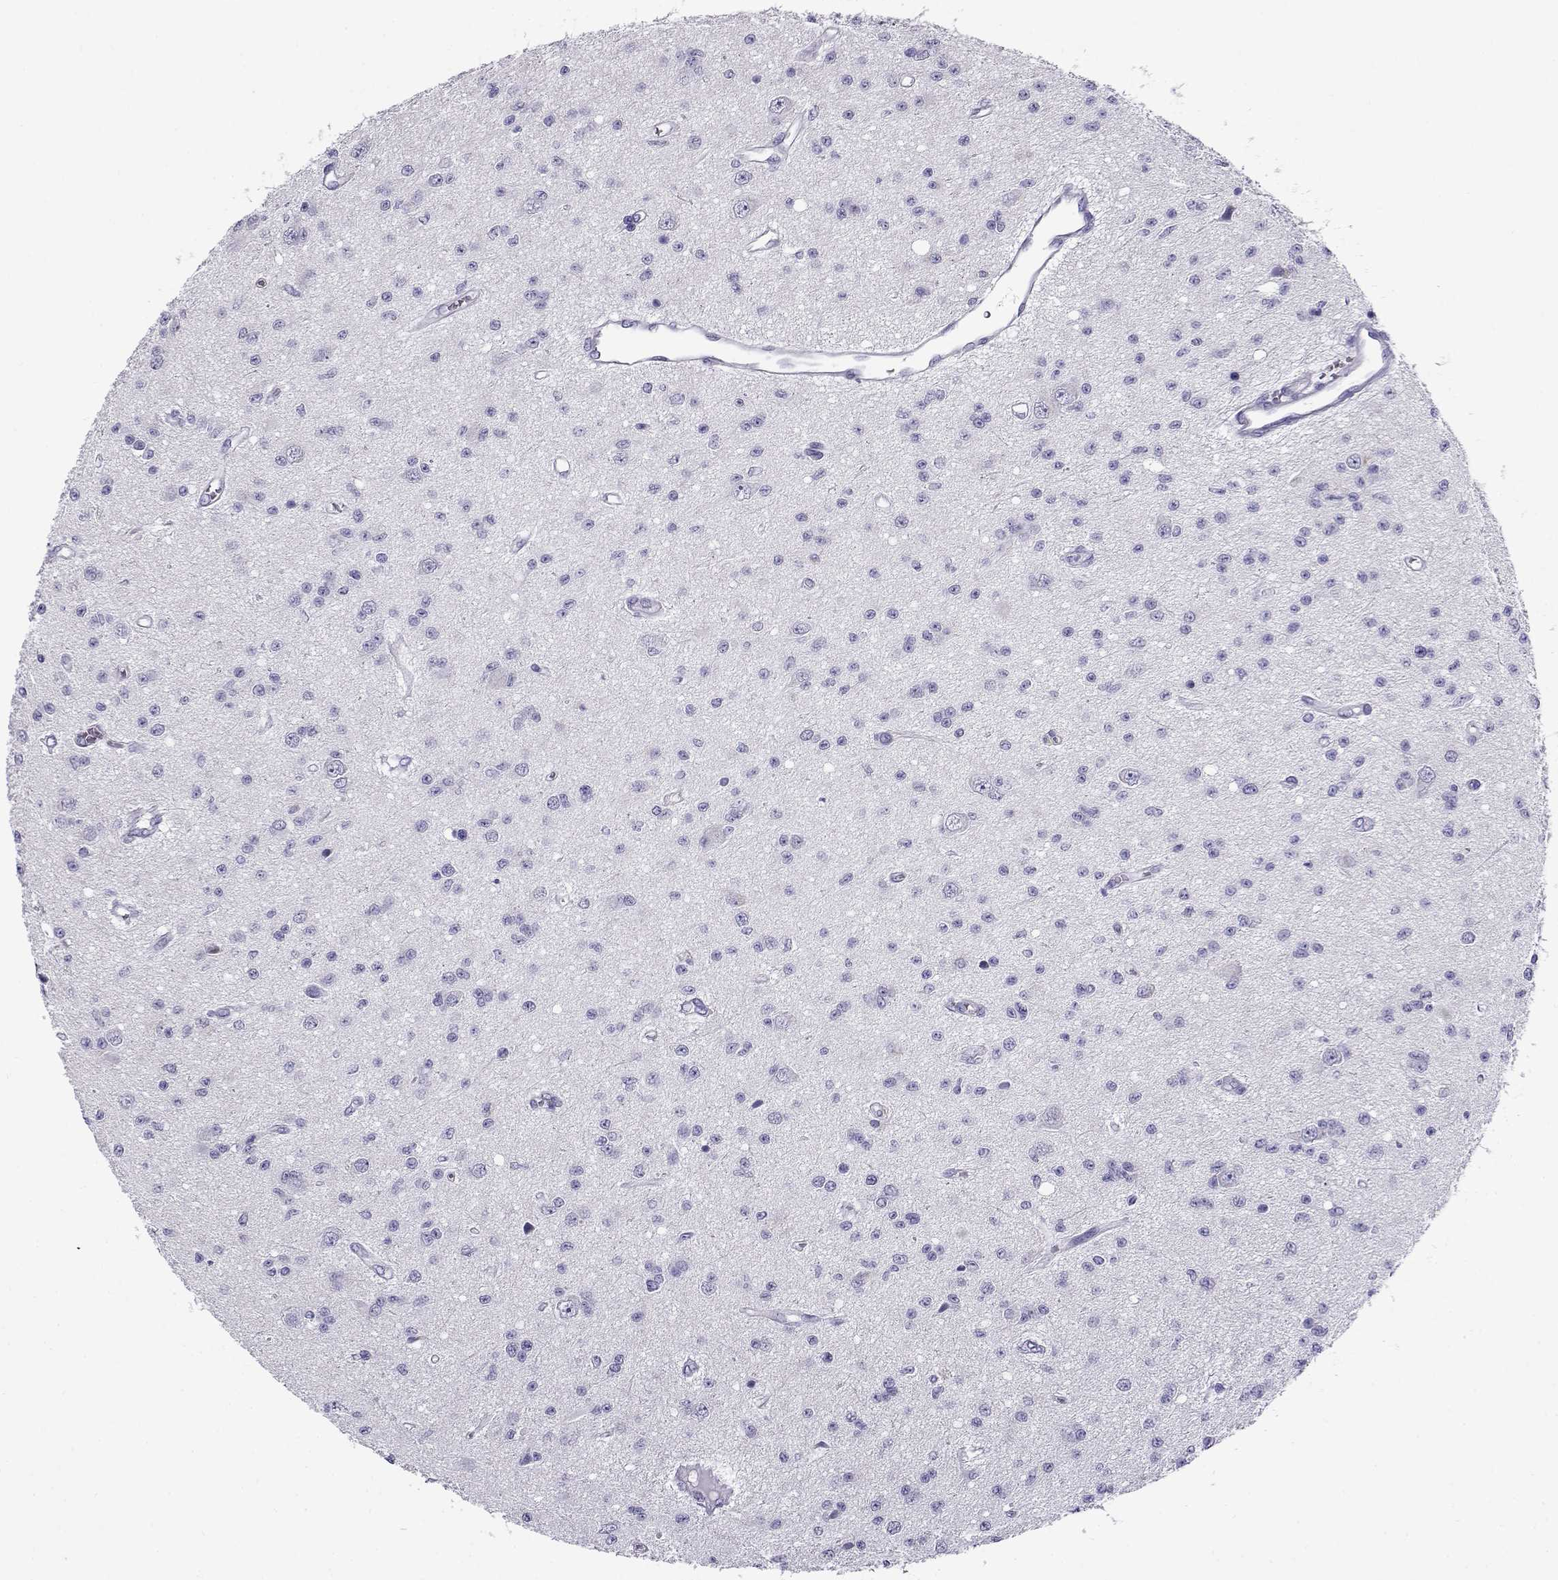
{"staining": {"intensity": "negative", "quantity": "none", "location": "none"}, "tissue": "glioma", "cell_type": "Tumor cells", "image_type": "cancer", "snomed": [{"axis": "morphology", "description": "Glioma, malignant, Low grade"}, {"axis": "topography", "description": "Brain"}], "caption": "Tumor cells are negative for brown protein staining in glioma.", "gene": "CABS1", "patient": {"sex": "female", "age": 45}}